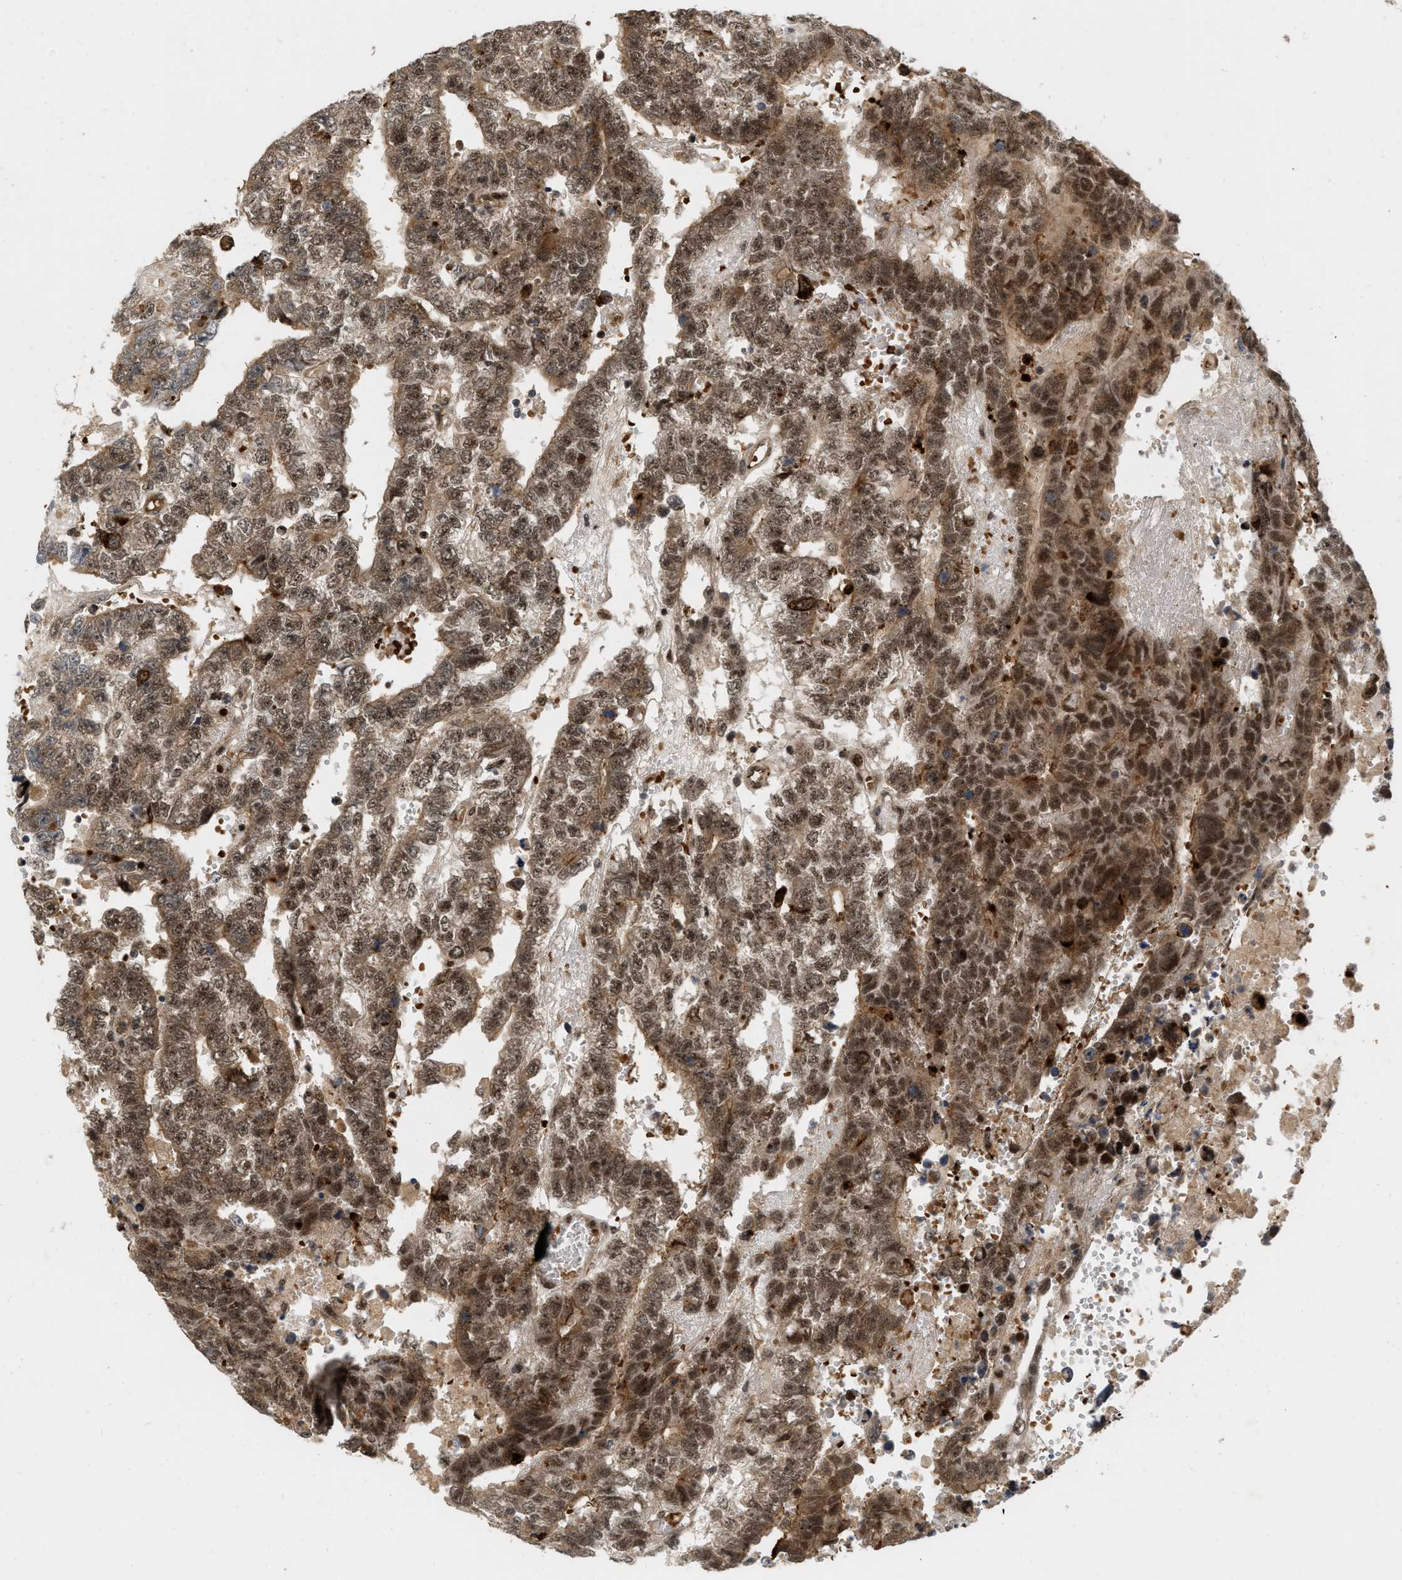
{"staining": {"intensity": "moderate", "quantity": ">75%", "location": "cytoplasmic/membranous,nuclear"}, "tissue": "testis cancer", "cell_type": "Tumor cells", "image_type": "cancer", "snomed": [{"axis": "morphology", "description": "Carcinoma, Embryonal, NOS"}, {"axis": "topography", "description": "Testis"}], "caption": "Tumor cells display medium levels of moderate cytoplasmic/membranous and nuclear positivity in about >75% of cells in embryonal carcinoma (testis).", "gene": "ANKRD11", "patient": {"sex": "male", "age": 25}}